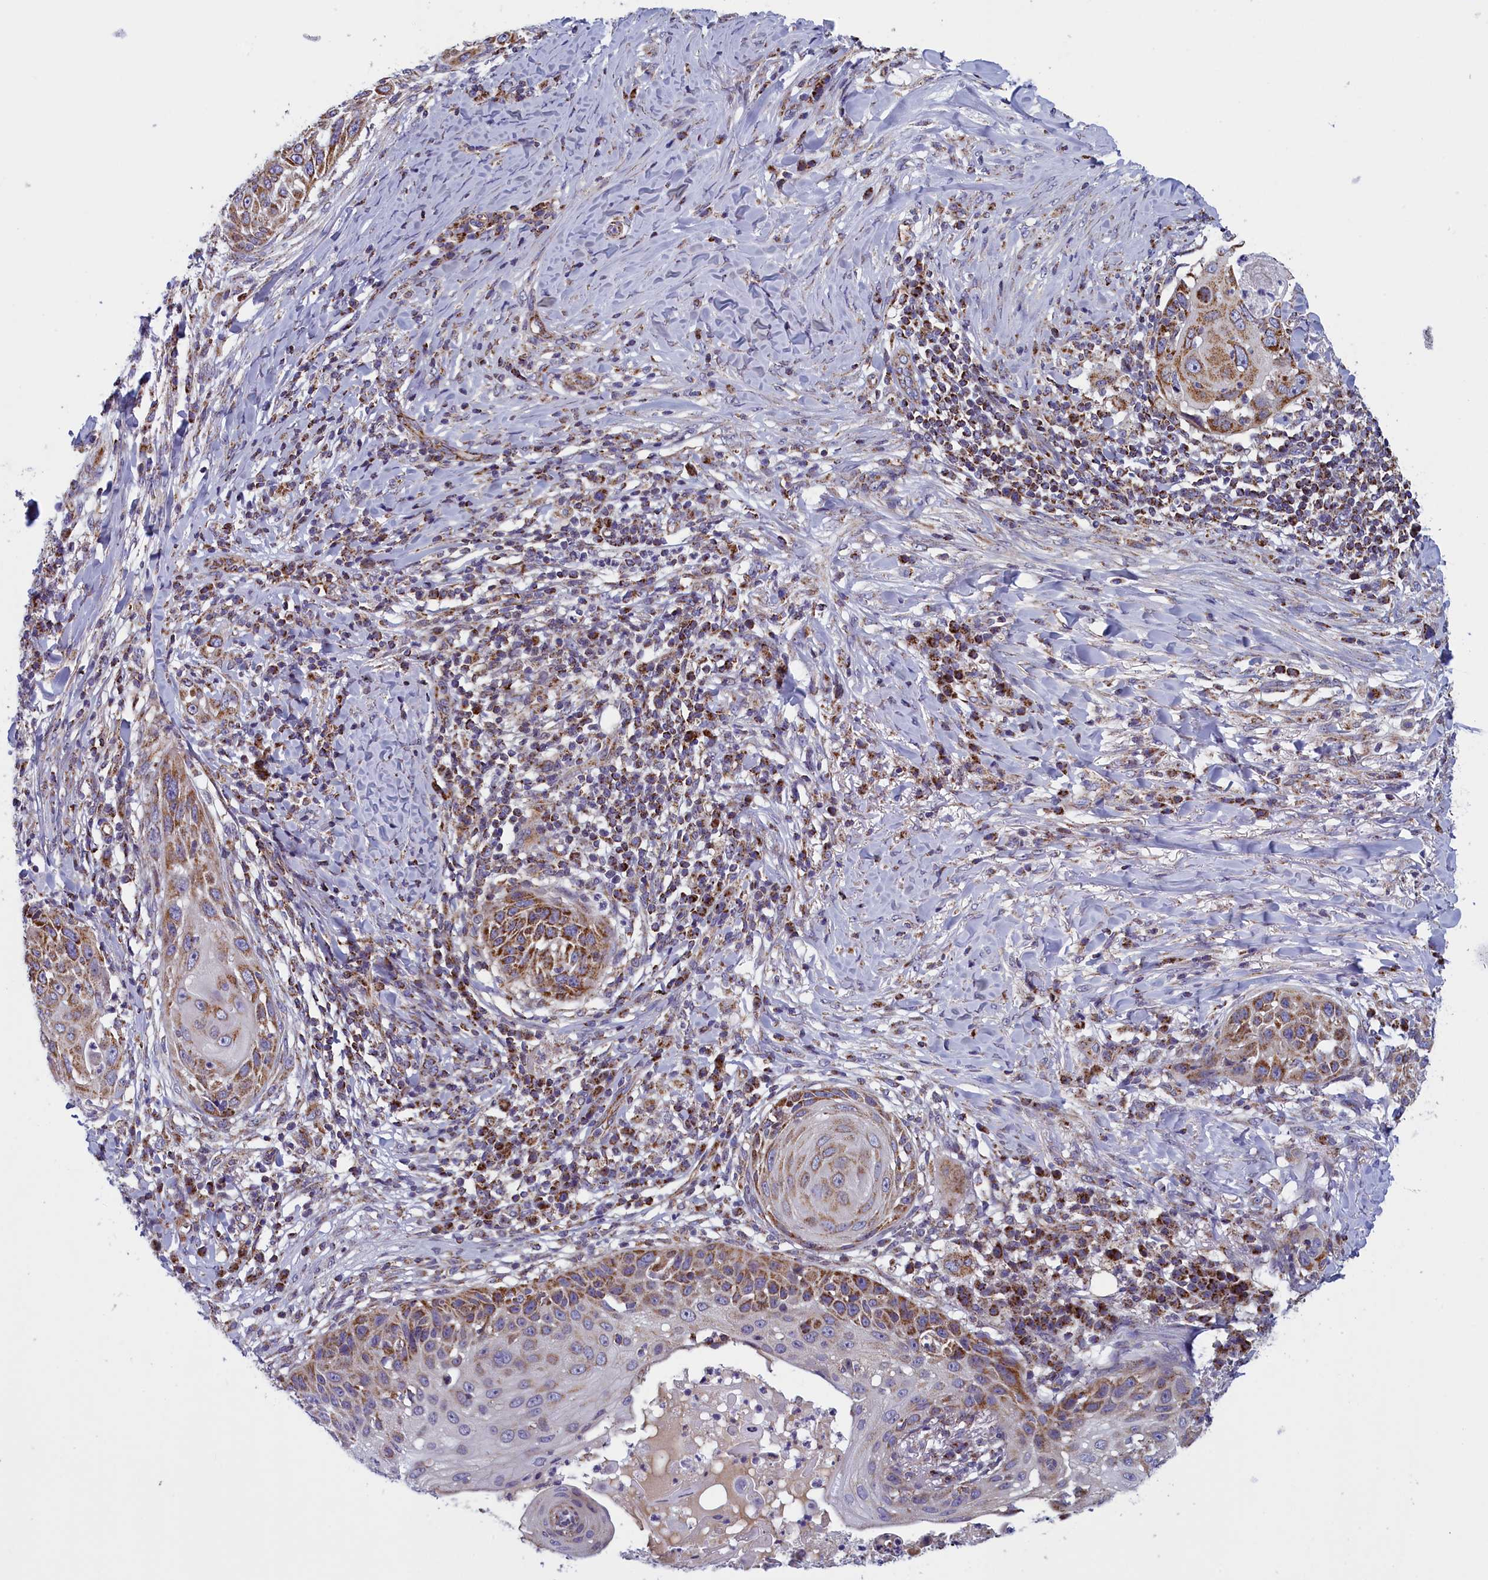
{"staining": {"intensity": "moderate", "quantity": "25%-75%", "location": "cytoplasmic/membranous"}, "tissue": "skin cancer", "cell_type": "Tumor cells", "image_type": "cancer", "snomed": [{"axis": "morphology", "description": "Squamous cell carcinoma, NOS"}, {"axis": "topography", "description": "Skin"}], "caption": "IHC image of skin squamous cell carcinoma stained for a protein (brown), which demonstrates medium levels of moderate cytoplasmic/membranous staining in approximately 25%-75% of tumor cells.", "gene": "IFT122", "patient": {"sex": "female", "age": 44}}